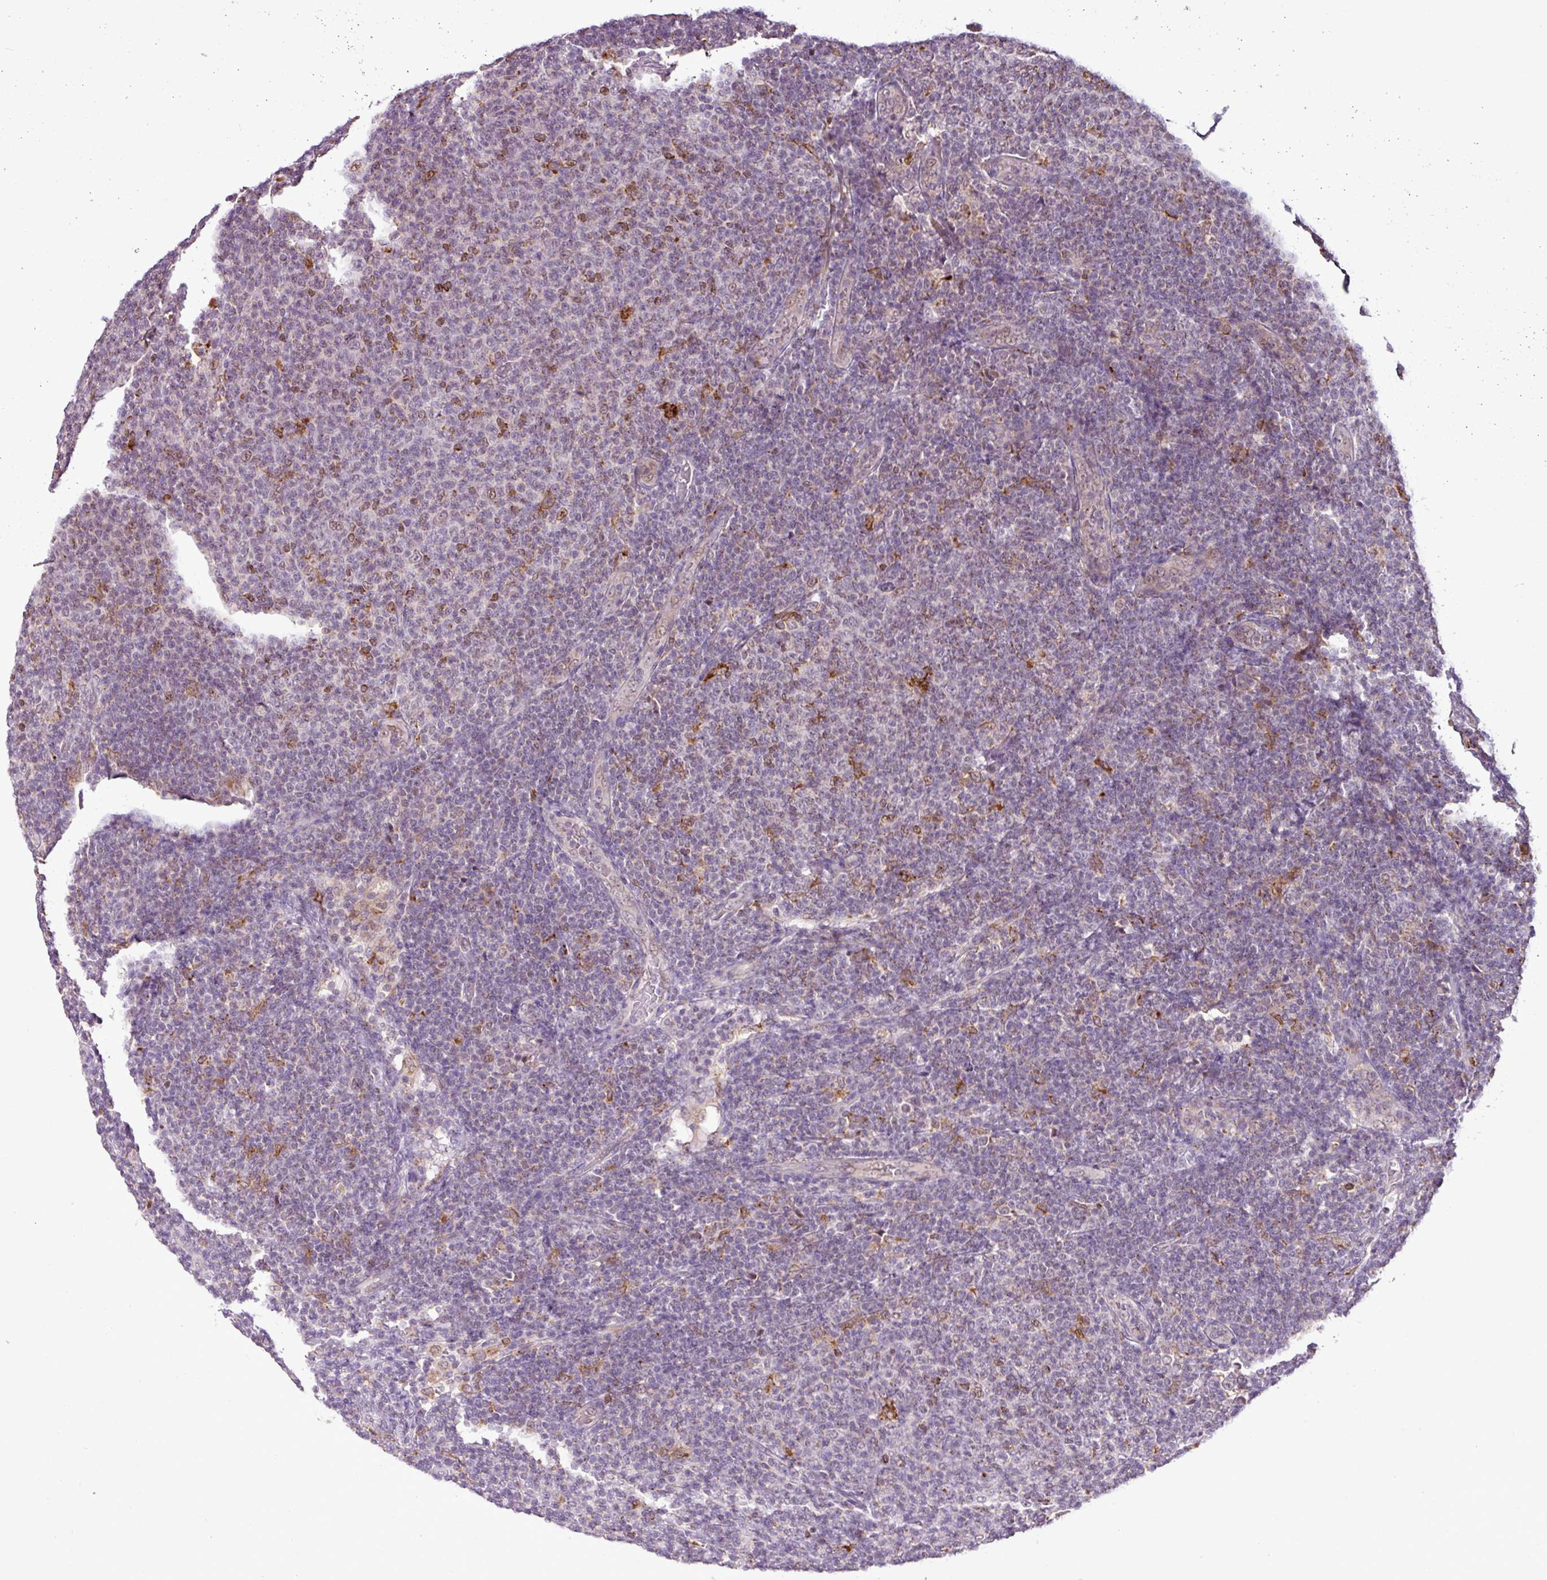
{"staining": {"intensity": "weak", "quantity": "<25%", "location": "nuclear"}, "tissue": "lymphoma", "cell_type": "Tumor cells", "image_type": "cancer", "snomed": [{"axis": "morphology", "description": "Malignant lymphoma, non-Hodgkin's type, Low grade"}, {"axis": "topography", "description": "Lymph node"}], "caption": "High power microscopy micrograph of an IHC micrograph of lymphoma, revealing no significant staining in tumor cells. Brightfield microscopy of immunohistochemistry (IHC) stained with DAB (brown) and hematoxylin (blue), captured at high magnification.", "gene": "SMCO4", "patient": {"sex": "male", "age": 66}}